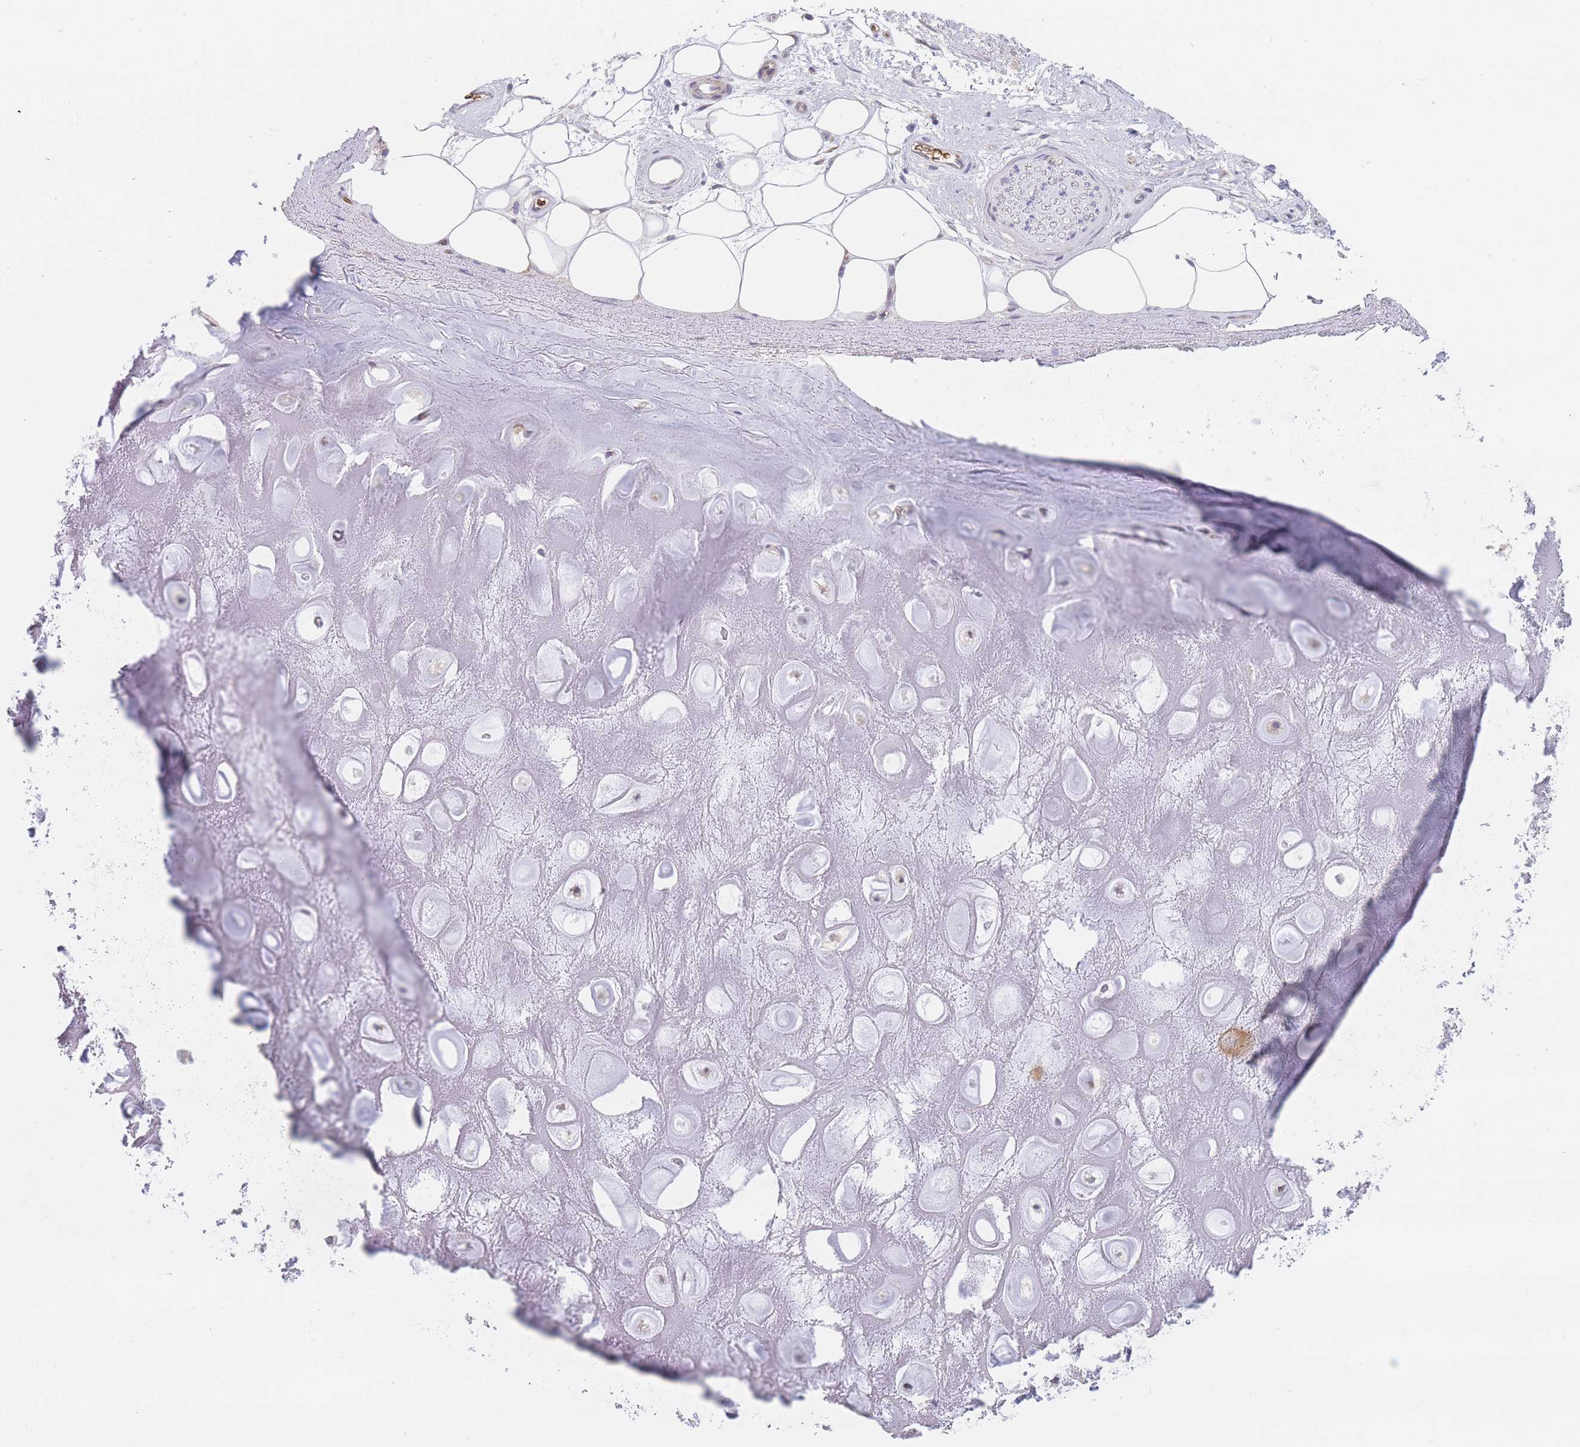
{"staining": {"intensity": "negative", "quantity": "none", "location": "none"}, "tissue": "adipose tissue", "cell_type": "Adipocytes", "image_type": "normal", "snomed": [{"axis": "morphology", "description": "Normal tissue, NOS"}, {"axis": "topography", "description": "Cartilage tissue"}], "caption": "This is a photomicrograph of IHC staining of unremarkable adipose tissue, which shows no staining in adipocytes. Brightfield microscopy of IHC stained with DAB (3,3'-diaminobenzidine) (brown) and hematoxylin (blue), captured at high magnification.", "gene": "SMPD4", "patient": {"sex": "male", "age": 81}}